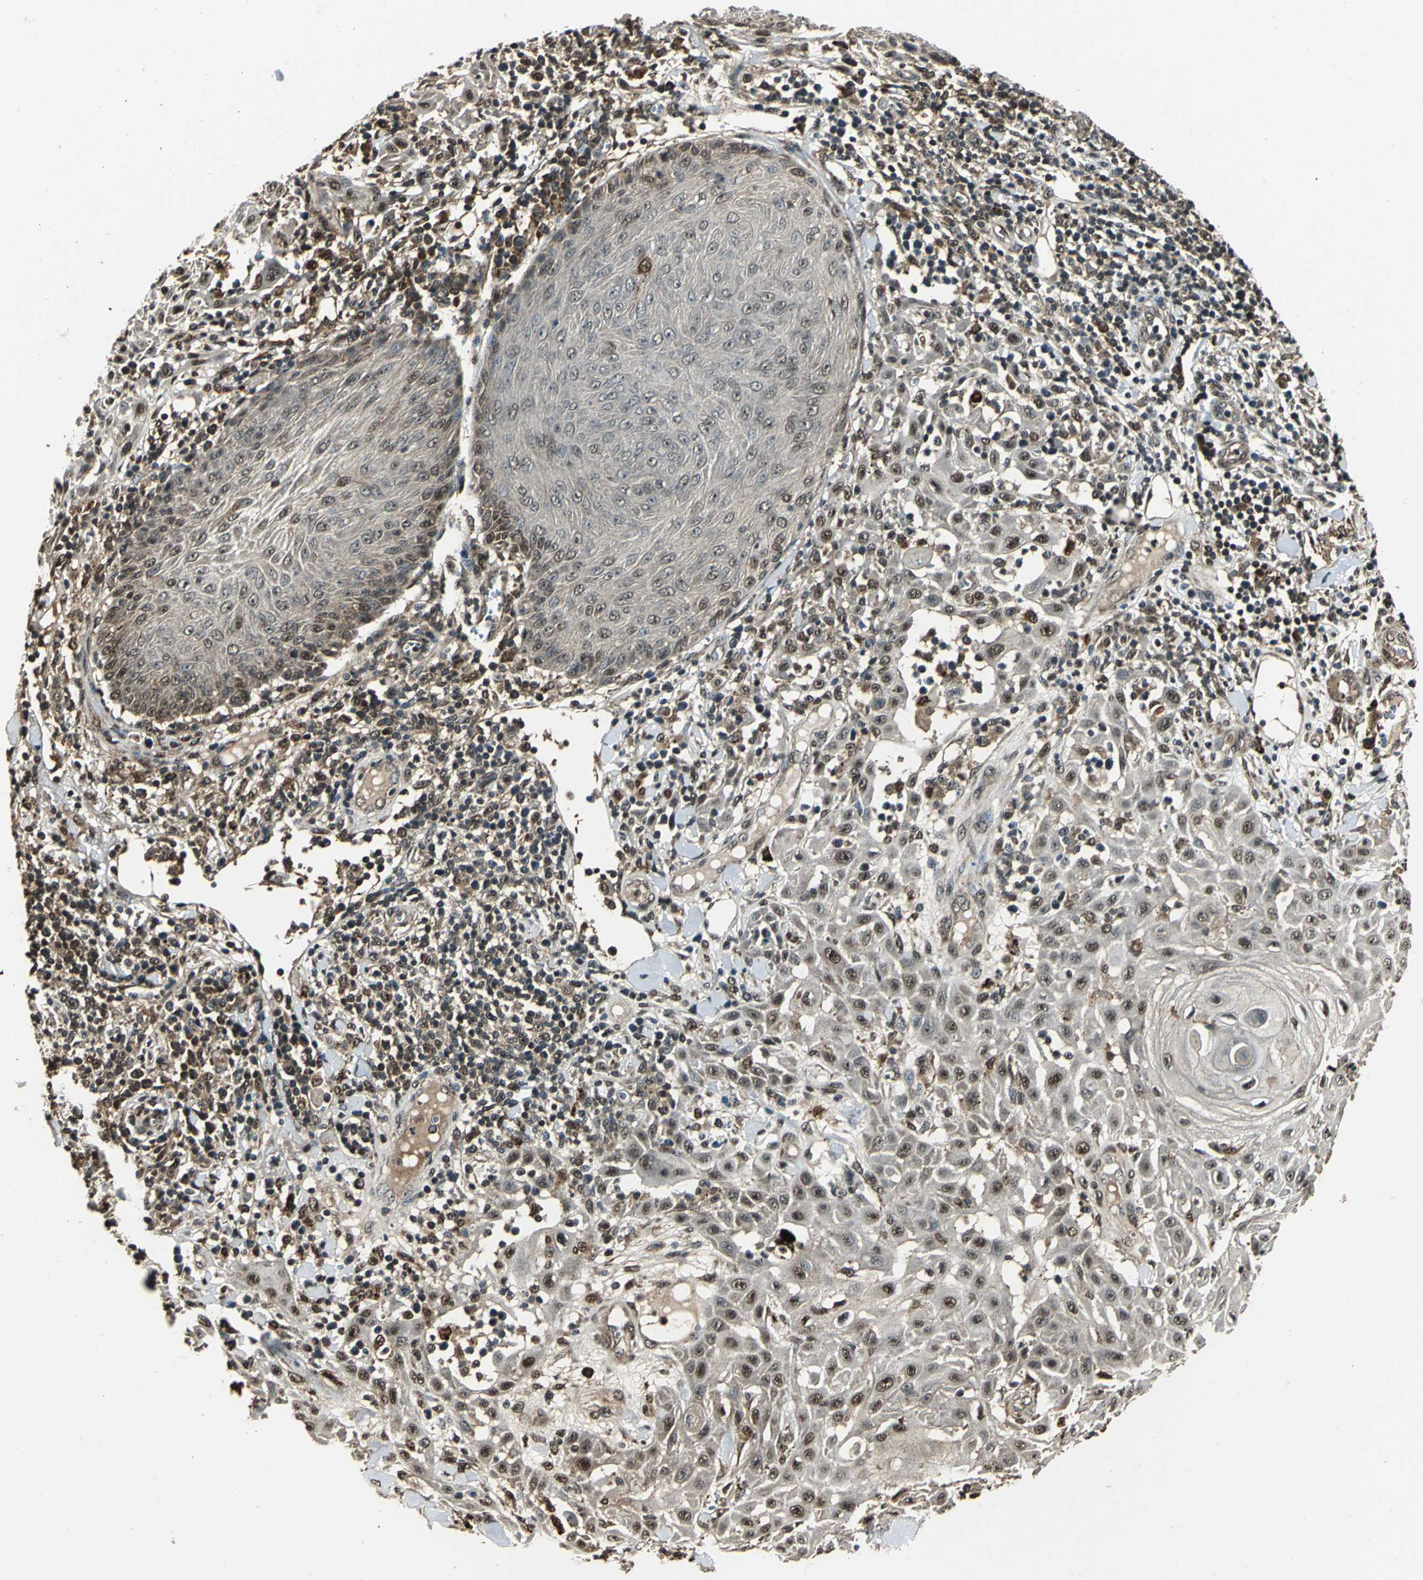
{"staining": {"intensity": "weak", "quantity": ">75%", "location": "cytoplasmic/membranous,nuclear"}, "tissue": "skin cancer", "cell_type": "Tumor cells", "image_type": "cancer", "snomed": [{"axis": "morphology", "description": "Squamous cell carcinoma, NOS"}, {"axis": "topography", "description": "Skin"}], "caption": "Skin squamous cell carcinoma stained with a brown dye exhibits weak cytoplasmic/membranous and nuclear positive expression in about >75% of tumor cells.", "gene": "PPP1R13L", "patient": {"sex": "male", "age": 24}}